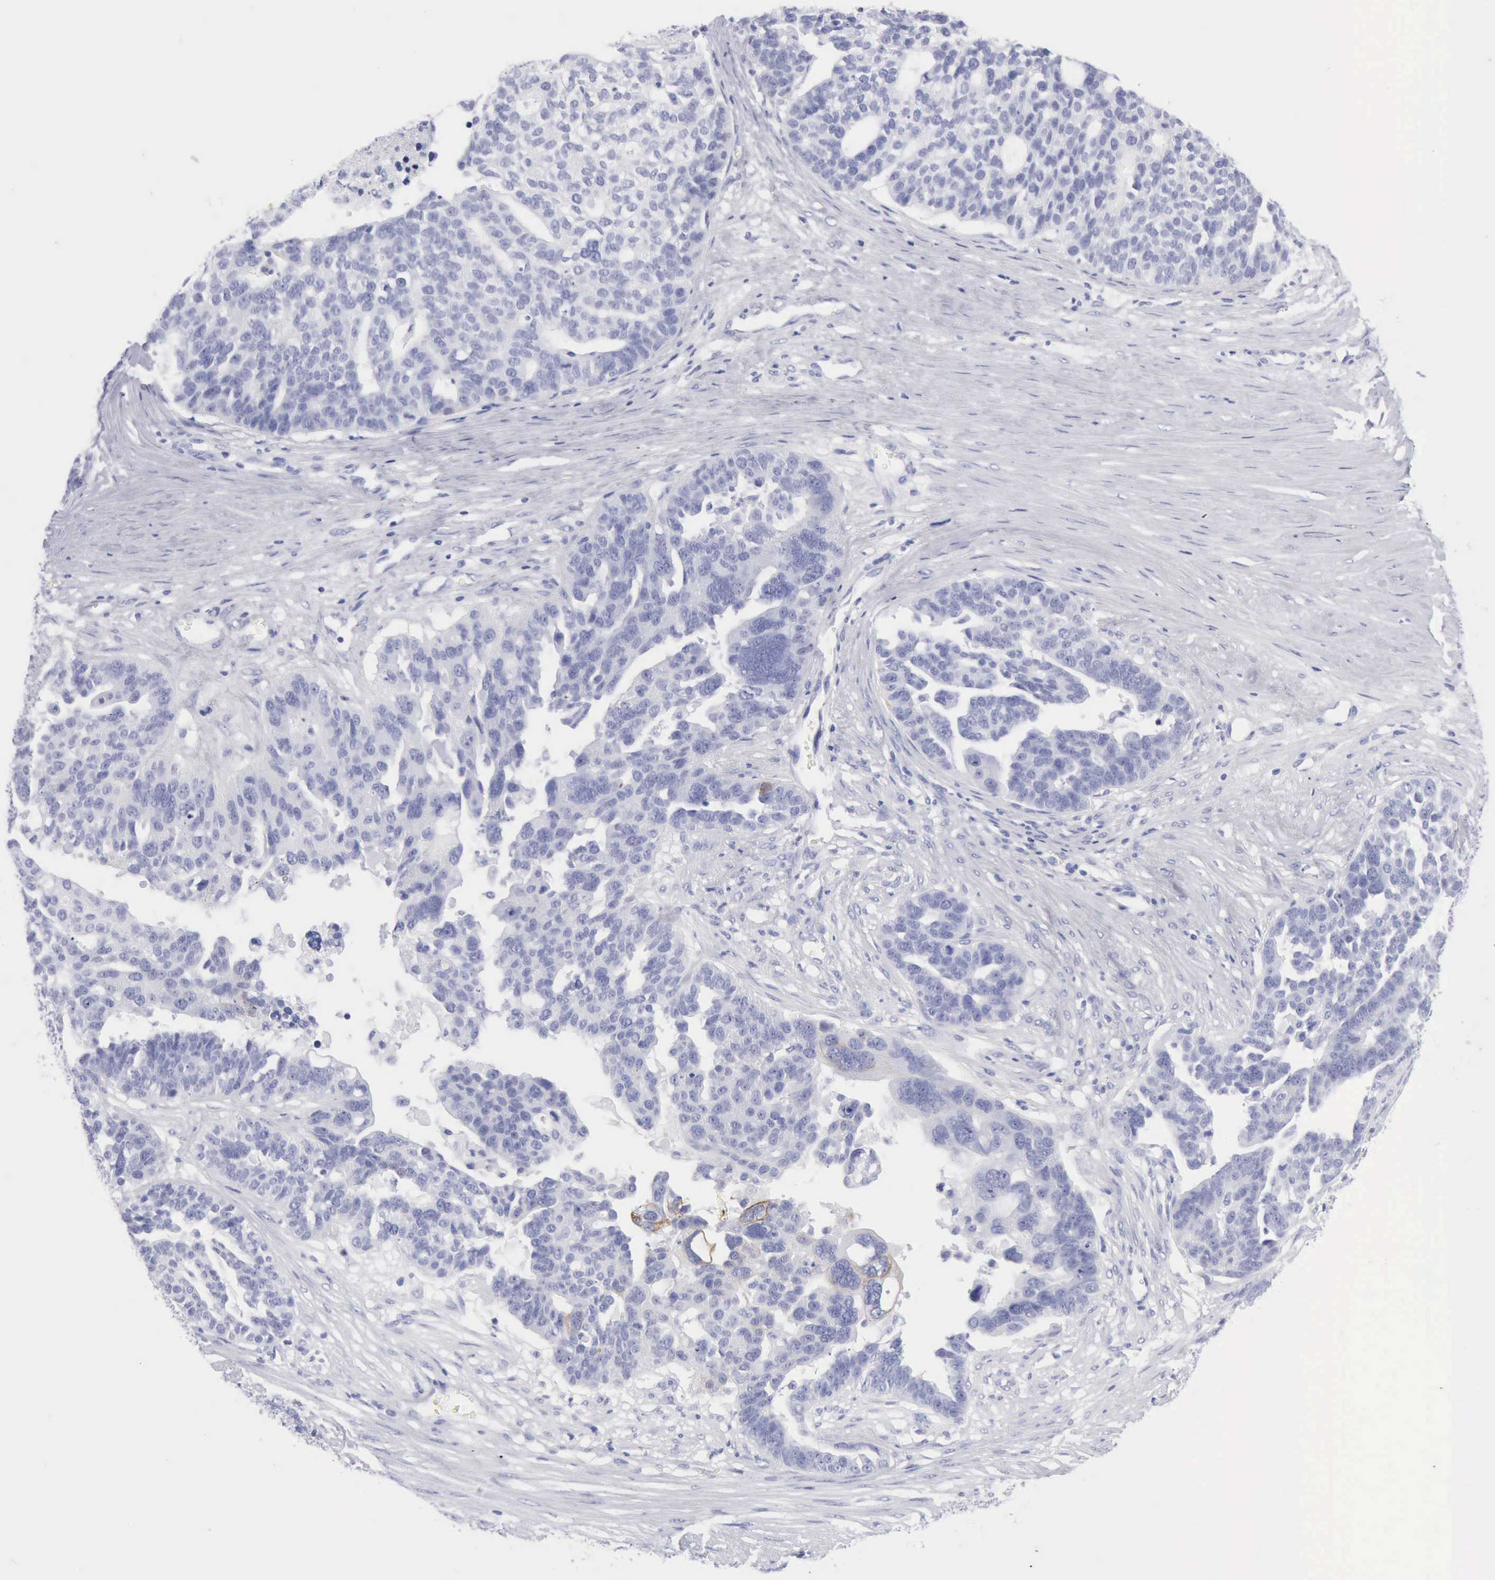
{"staining": {"intensity": "negative", "quantity": "none", "location": "none"}, "tissue": "ovarian cancer", "cell_type": "Tumor cells", "image_type": "cancer", "snomed": [{"axis": "morphology", "description": "Cystadenocarcinoma, serous, NOS"}, {"axis": "topography", "description": "Ovary"}], "caption": "A photomicrograph of human serous cystadenocarcinoma (ovarian) is negative for staining in tumor cells. (IHC, brightfield microscopy, high magnification).", "gene": "KRT5", "patient": {"sex": "female", "age": 59}}